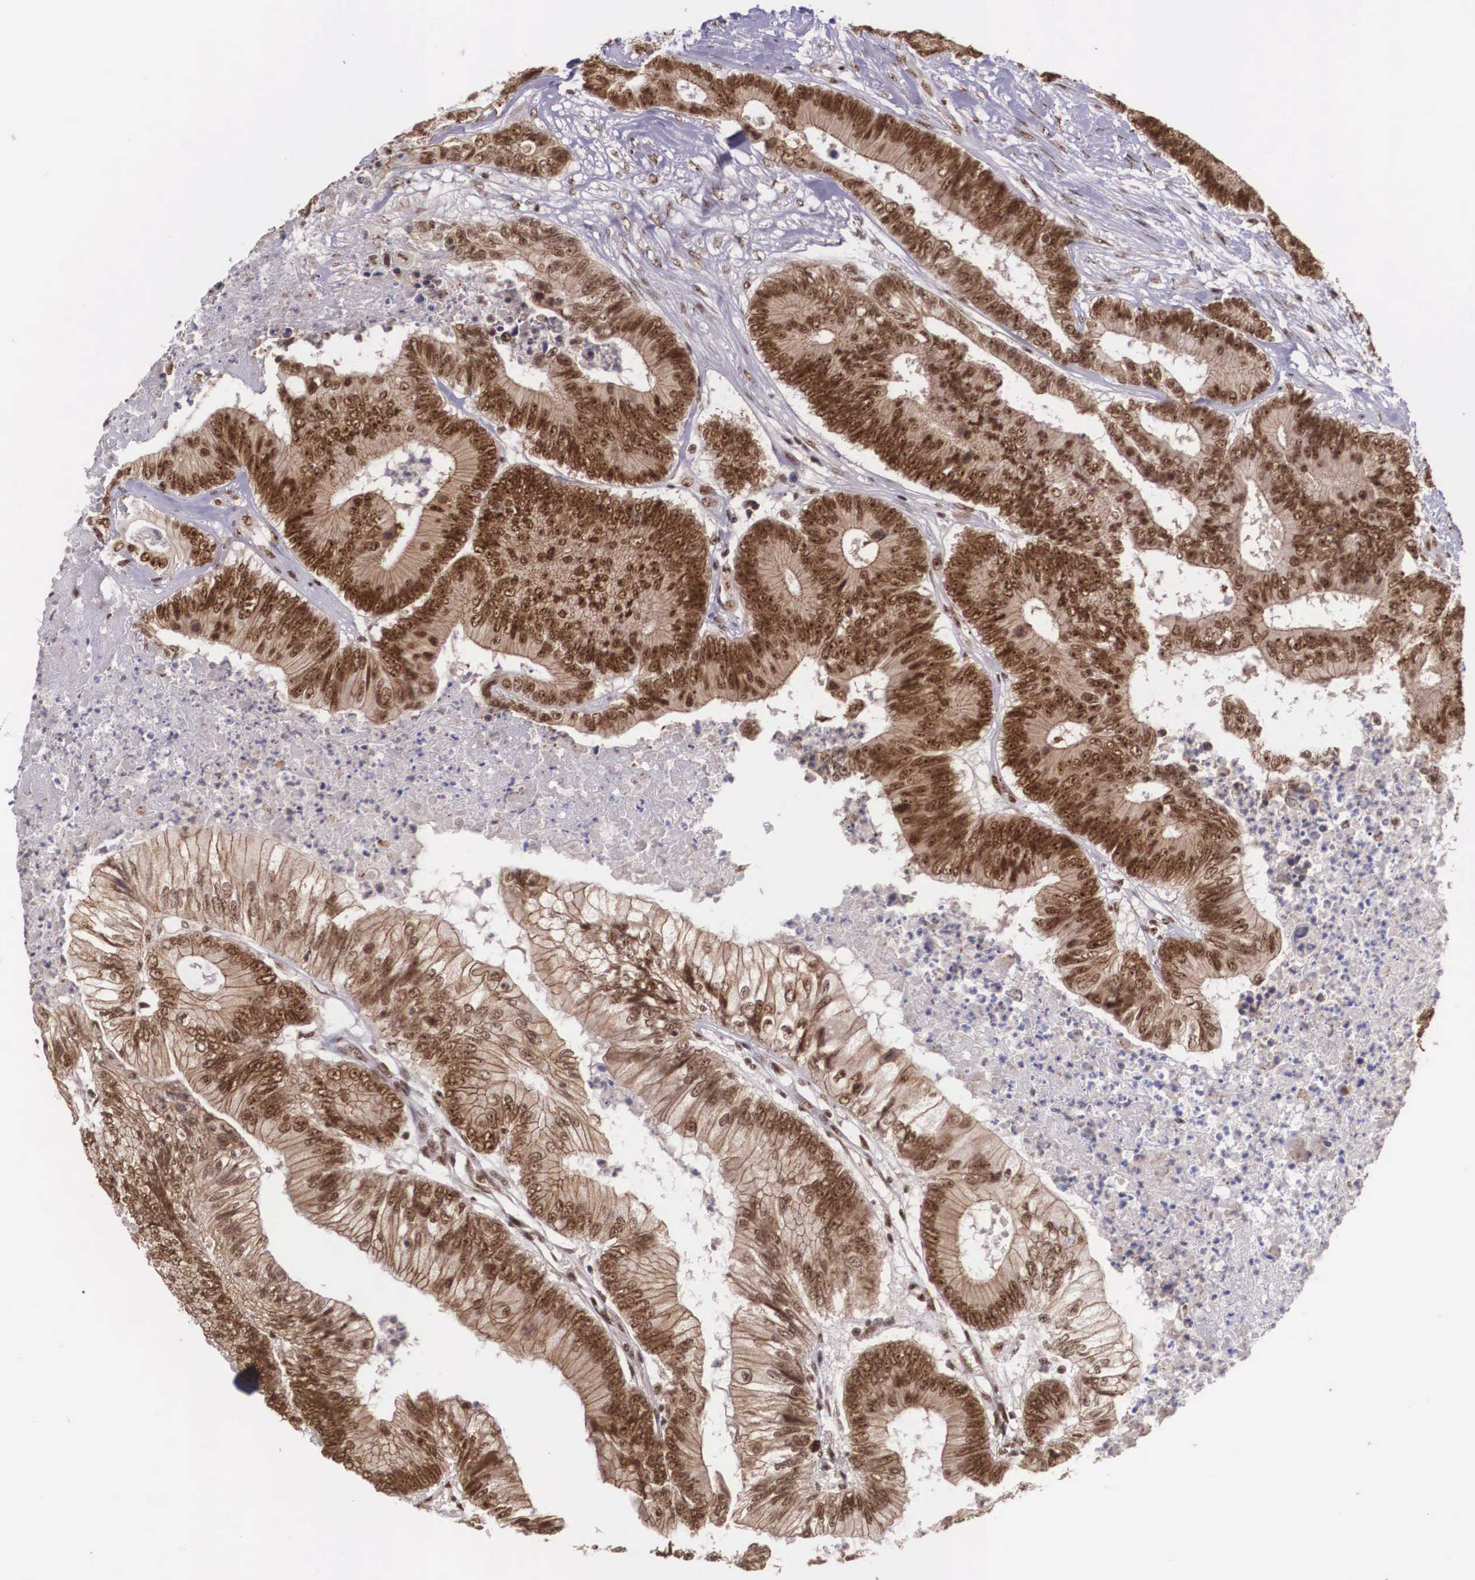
{"staining": {"intensity": "strong", "quantity": ">75%", "location": "cytoplasmic/membranous,nuclear"}, "tissue": "colorectal cancer", "cell_type": "Tumor cells", "image_type": "cancer", "snomed": [{"axis": "morphology", "description": "Adenocarcinoma, NOS"}, {"axis": "topography", "description": "Colon"}], "caption": "Adenocarcinoma (colorectal) stained with IHC demonstrates strong cytoplasmic/membranous and nuclear expression in approximately >75% of tumor cells.", "gene": "POLR2F", "patient": {"sex": "male", "age": 65}}